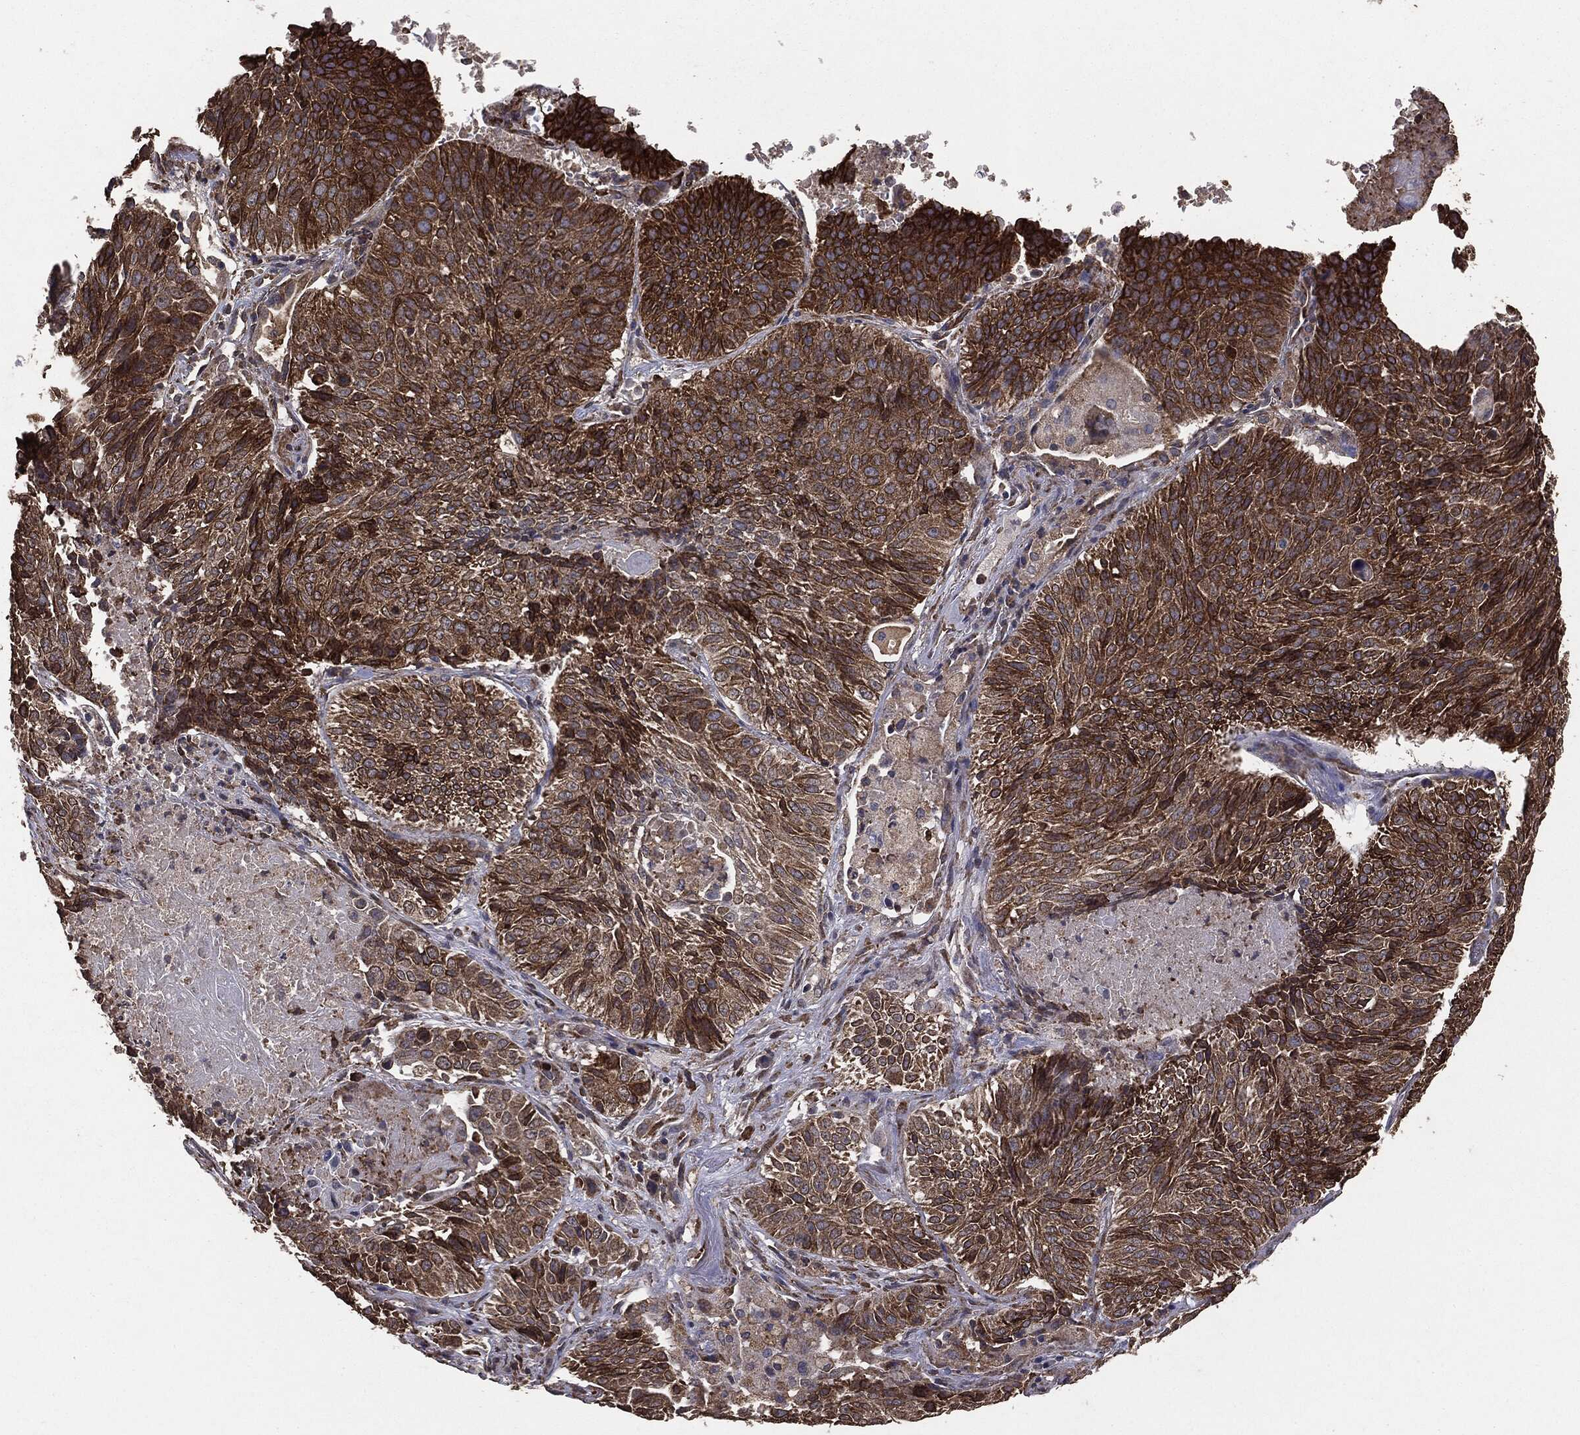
{"staining": {"intensity": "strong", "quantity": "25%-75%", "location": "cytoplasmic/membranous"}, "tissue": "lung cancer", "cell_type": "Tumor cells", "image_type": "cancer", "snomed": [{"axis": "morphology", "description": "Squamous cell carcinoma, NOS"}, {"axis": "topography", "description": "Lung"}], "caption": "Immunohistochemistry of human lung squamous cell carcinoma exhibits high levels of strong cytoplasmic/membranous positivity in approximately 25%-75% of tumor cells.", "gene": "MTOR", "patient": {"sex": "male", "age": 64}}